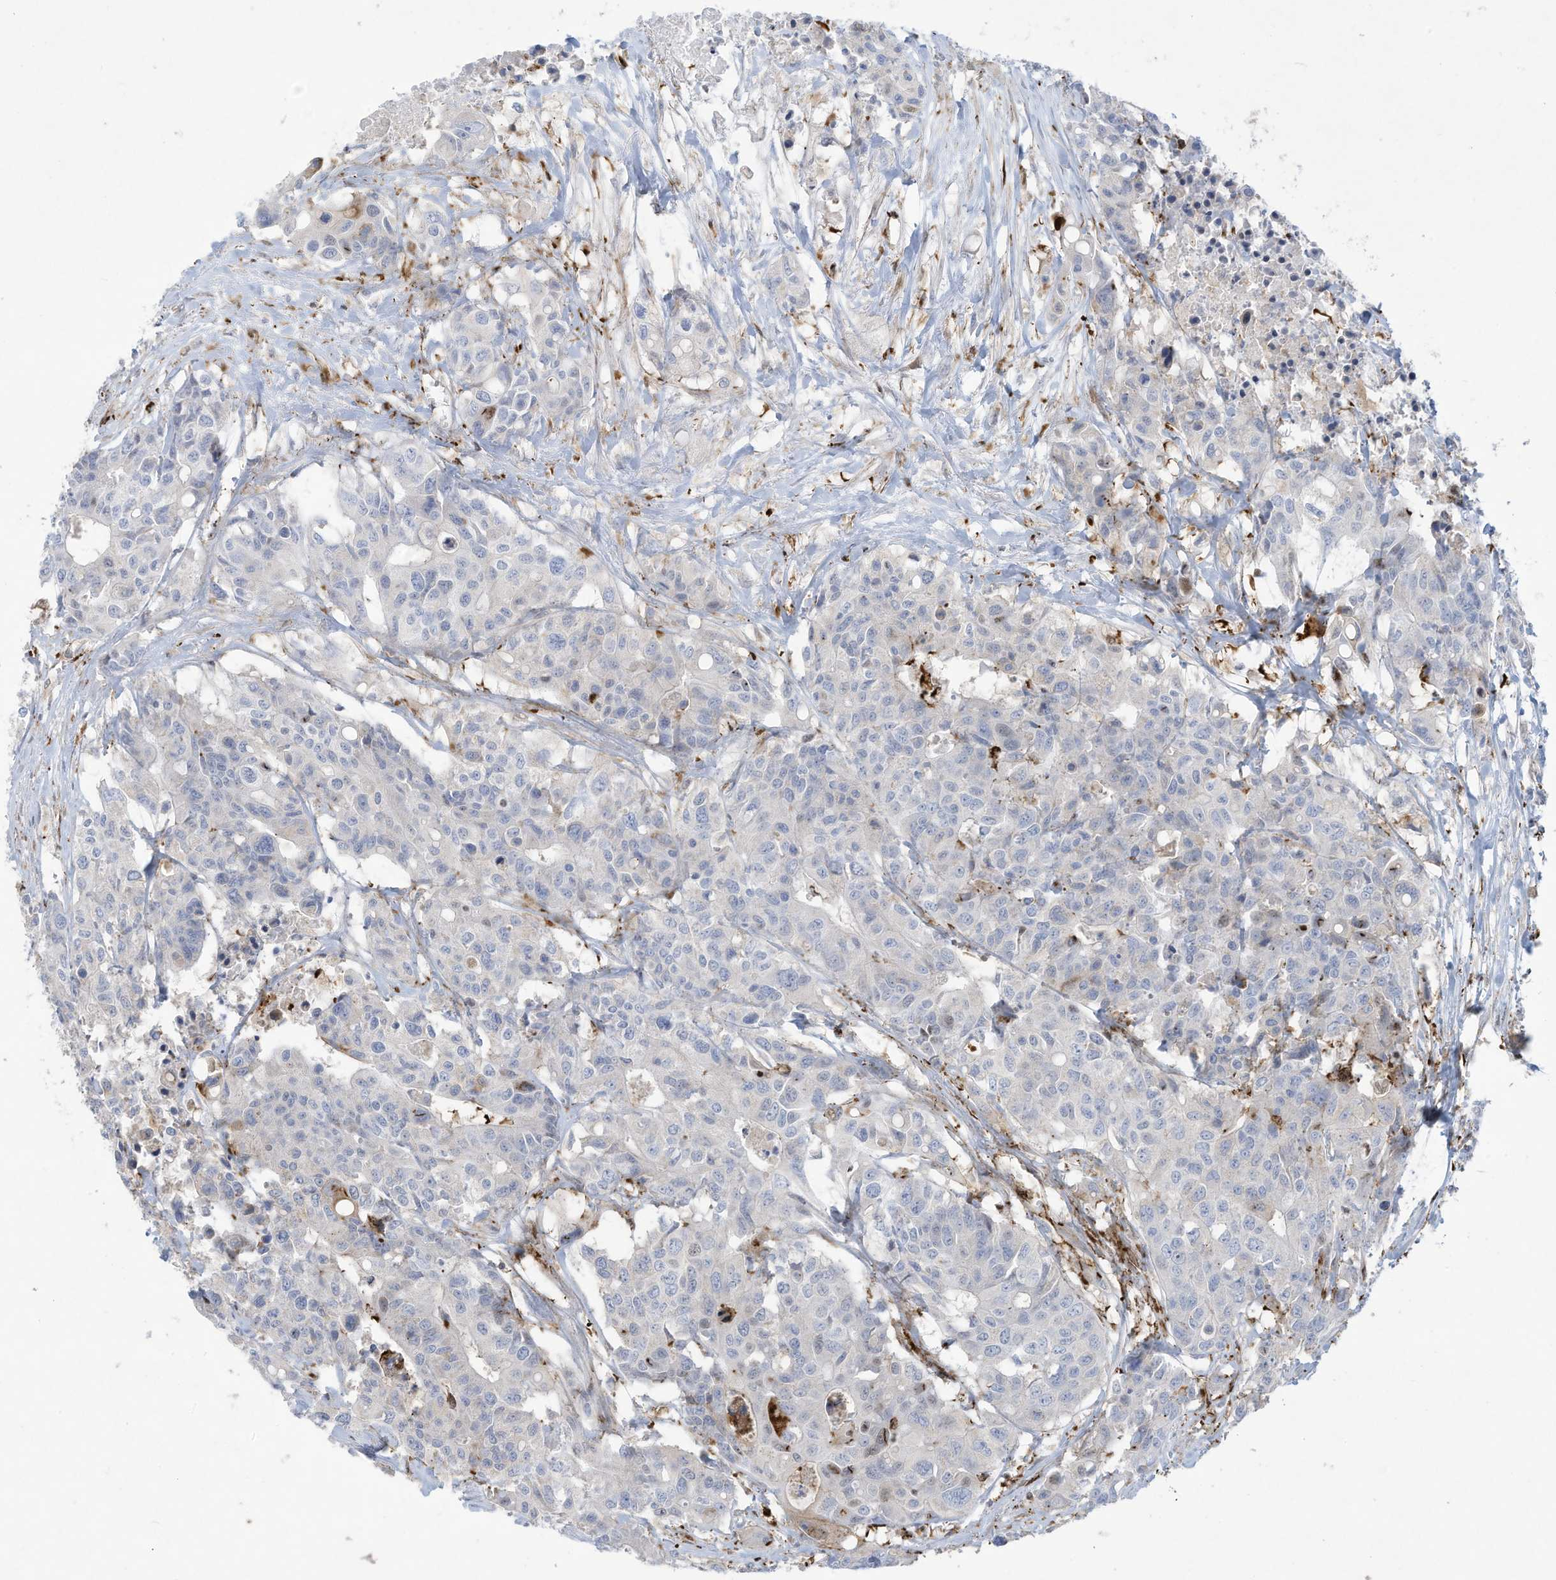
{"staining": {"intensity": "negative", "quantity": "none", "location": "none"}, "tissue": "colorectal cancer", "cell_type": "Tumor cells", "image_type": "cancer", "snomed": [{"axis": "morphology", "description": "Adenocarcinoma, NOS"}, {"axis": "topography", "description": "Colon"}], "caption": "Tumor cells are negative for protein expression in human adenocarcinoma (colorectal). (Brightfield microscopy of DAB (3,3'-diaminobenzidine) IHC at high magnification).", "gene": "THNSL2", "patient": {"sex": "male", "age": 77}}